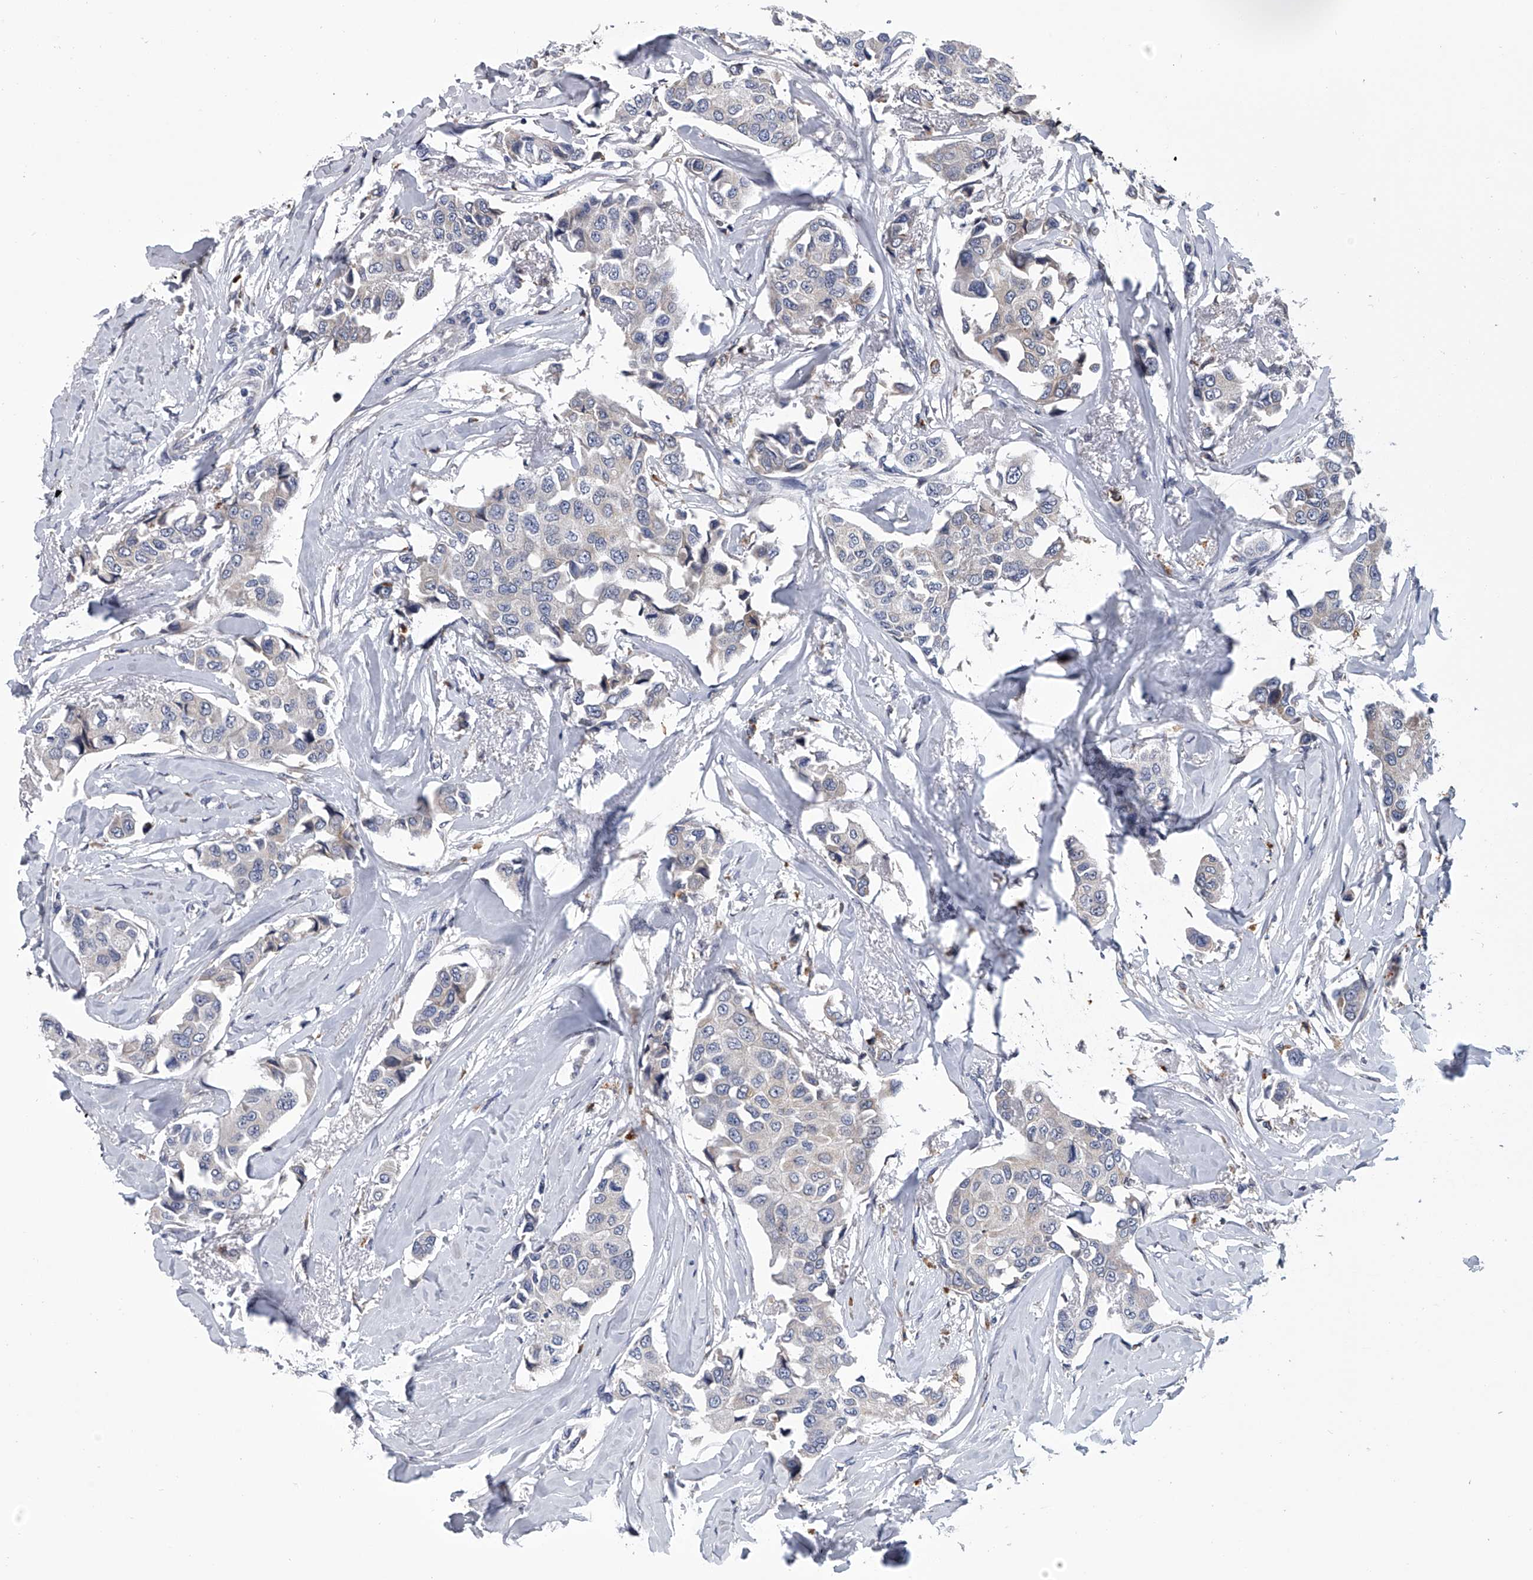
{"staining": {"intensity": "negative", "quantity": "none", "location": "none"}, "tissue": "breast cancer", "cell_type": "Tumor cells", "image_type": "cancer", "snomed": [{"axis": "morphology", "description": "Duct carcinoma"}, {"axis": "topography", "description": "Breast"}], "caption": "Immunohistochemistry photomicrograph of breast cancer (infiltrating ductal carcinoma) stained for a protein (brown), which demonstrates no expression in tumor cells.", "gene": "TRIM8", "patient": {"sex": "female", "age": 80}}